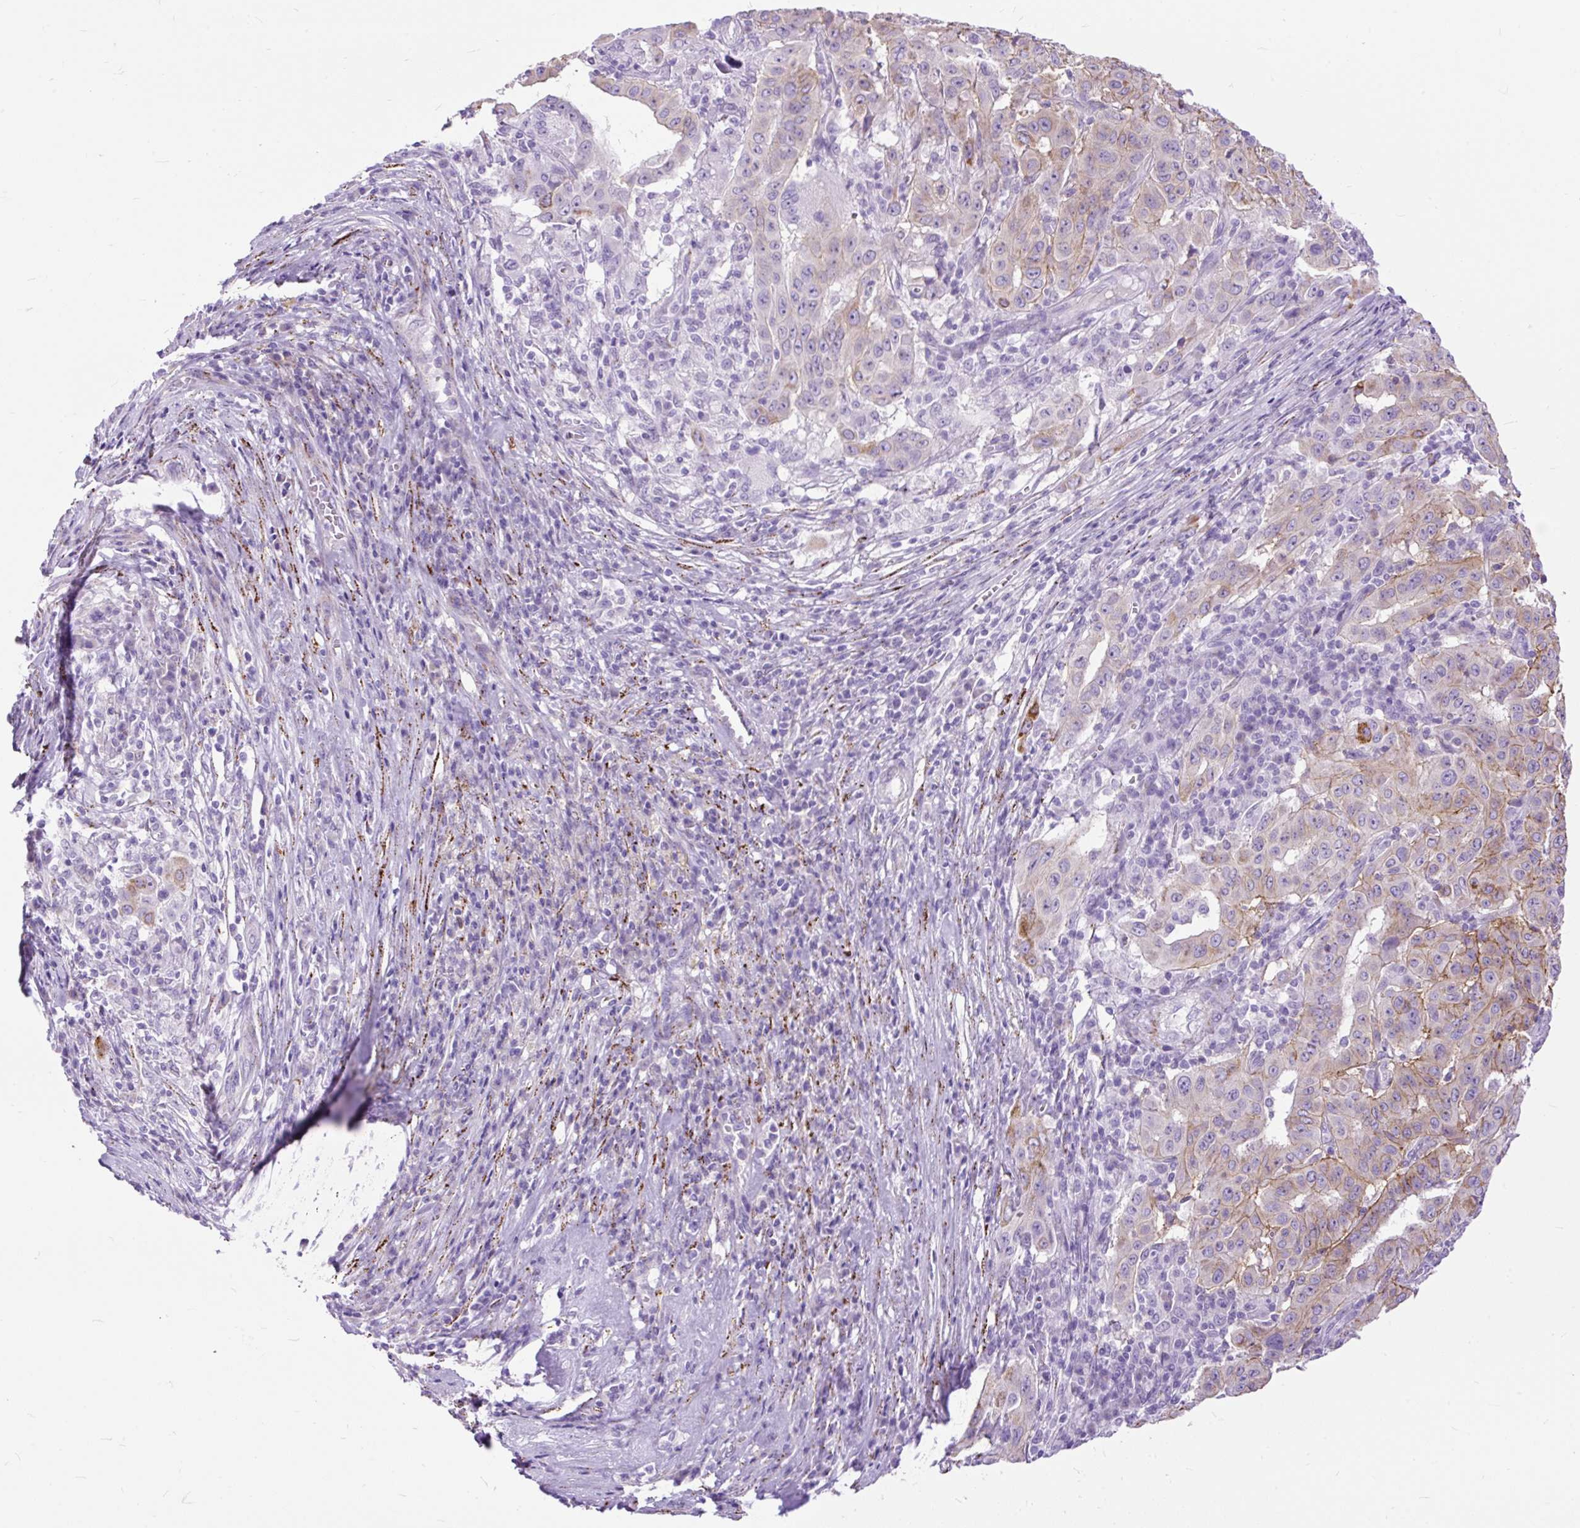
{"staining": {"intensity": "moderate", "quantity": "25%-75%", "location": "cytoplasmic/membranous"}, "tissue": "pancreatic cancer", "cell_type": "Tumor cells", "image_type": "cancer", "snomed": [{"axis": "morphology", "description": "Adenocarcinoma, NOS"}, {"axis": "topography", "description": "Pancreas"}], "caption": "IHC (DAB (3,3'-diaminobenzidine)) staining of pancreatic adenocarcinoma demonstrates moderate cytoplasmic/membranous protein staining in about 25%-75% of tumor cells.", "gene": "ZNF256", "patient": {"sex": "male", "age": 63}}